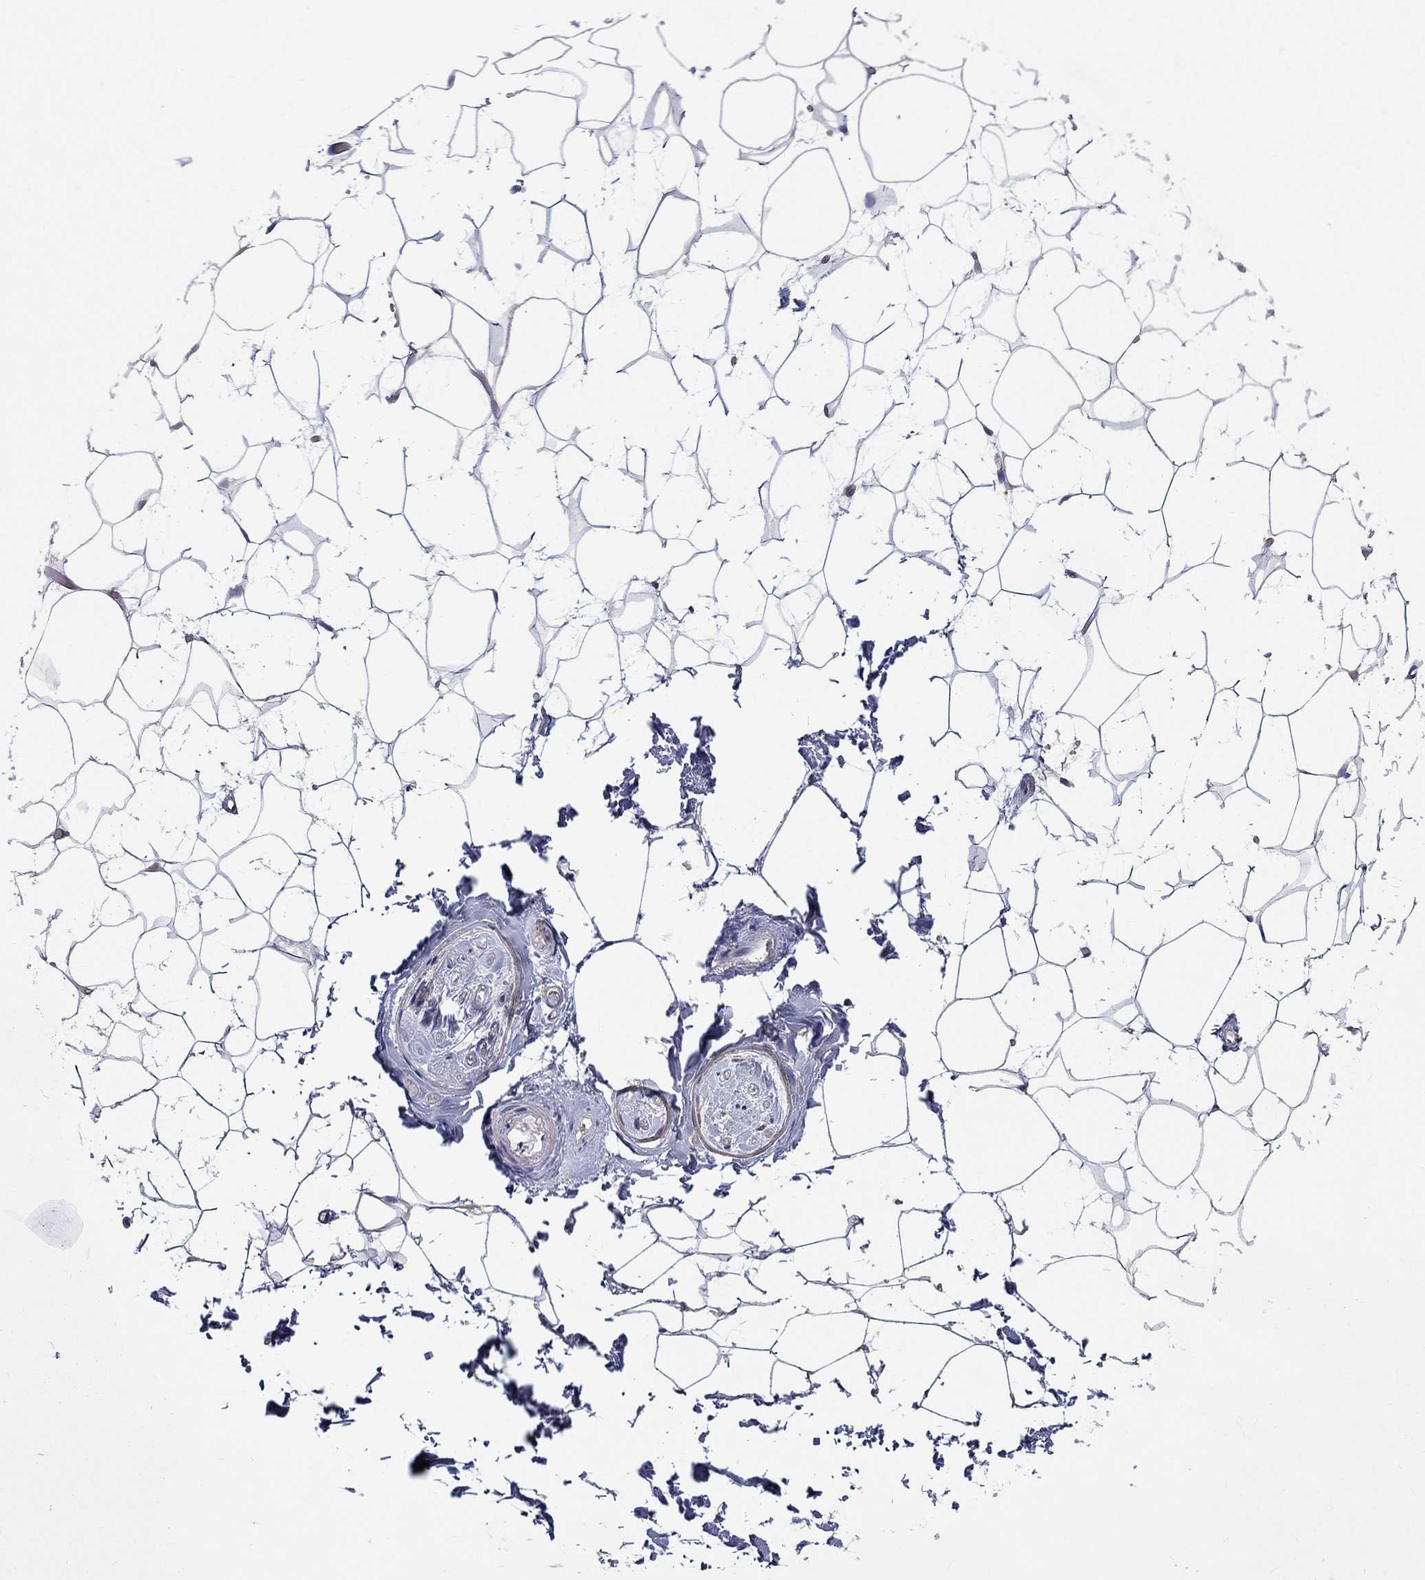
{"staining": {"intensity": "negative", "quantity": "none", "location": "none"}, "tissue": "adipose tissue", "cell_type": "Adipocytes", "image_type": "normal", "snomed": [{"axis": "morphology", "description": "Normal tissue, NOS"}, {"axis": "topography", "description": "Skin"}, {"axis": "topography", "description": "Peripheral nerve tissue"}], "caption": "Immunohistochemistry (IHC) histopathology image of normal adipose tissue: human adipose tissue stained with DAB exhibits no significant protein positivity in adipocytes.", "gene": "AGFG2", "patient": {"sex": "female", "age": 56}}